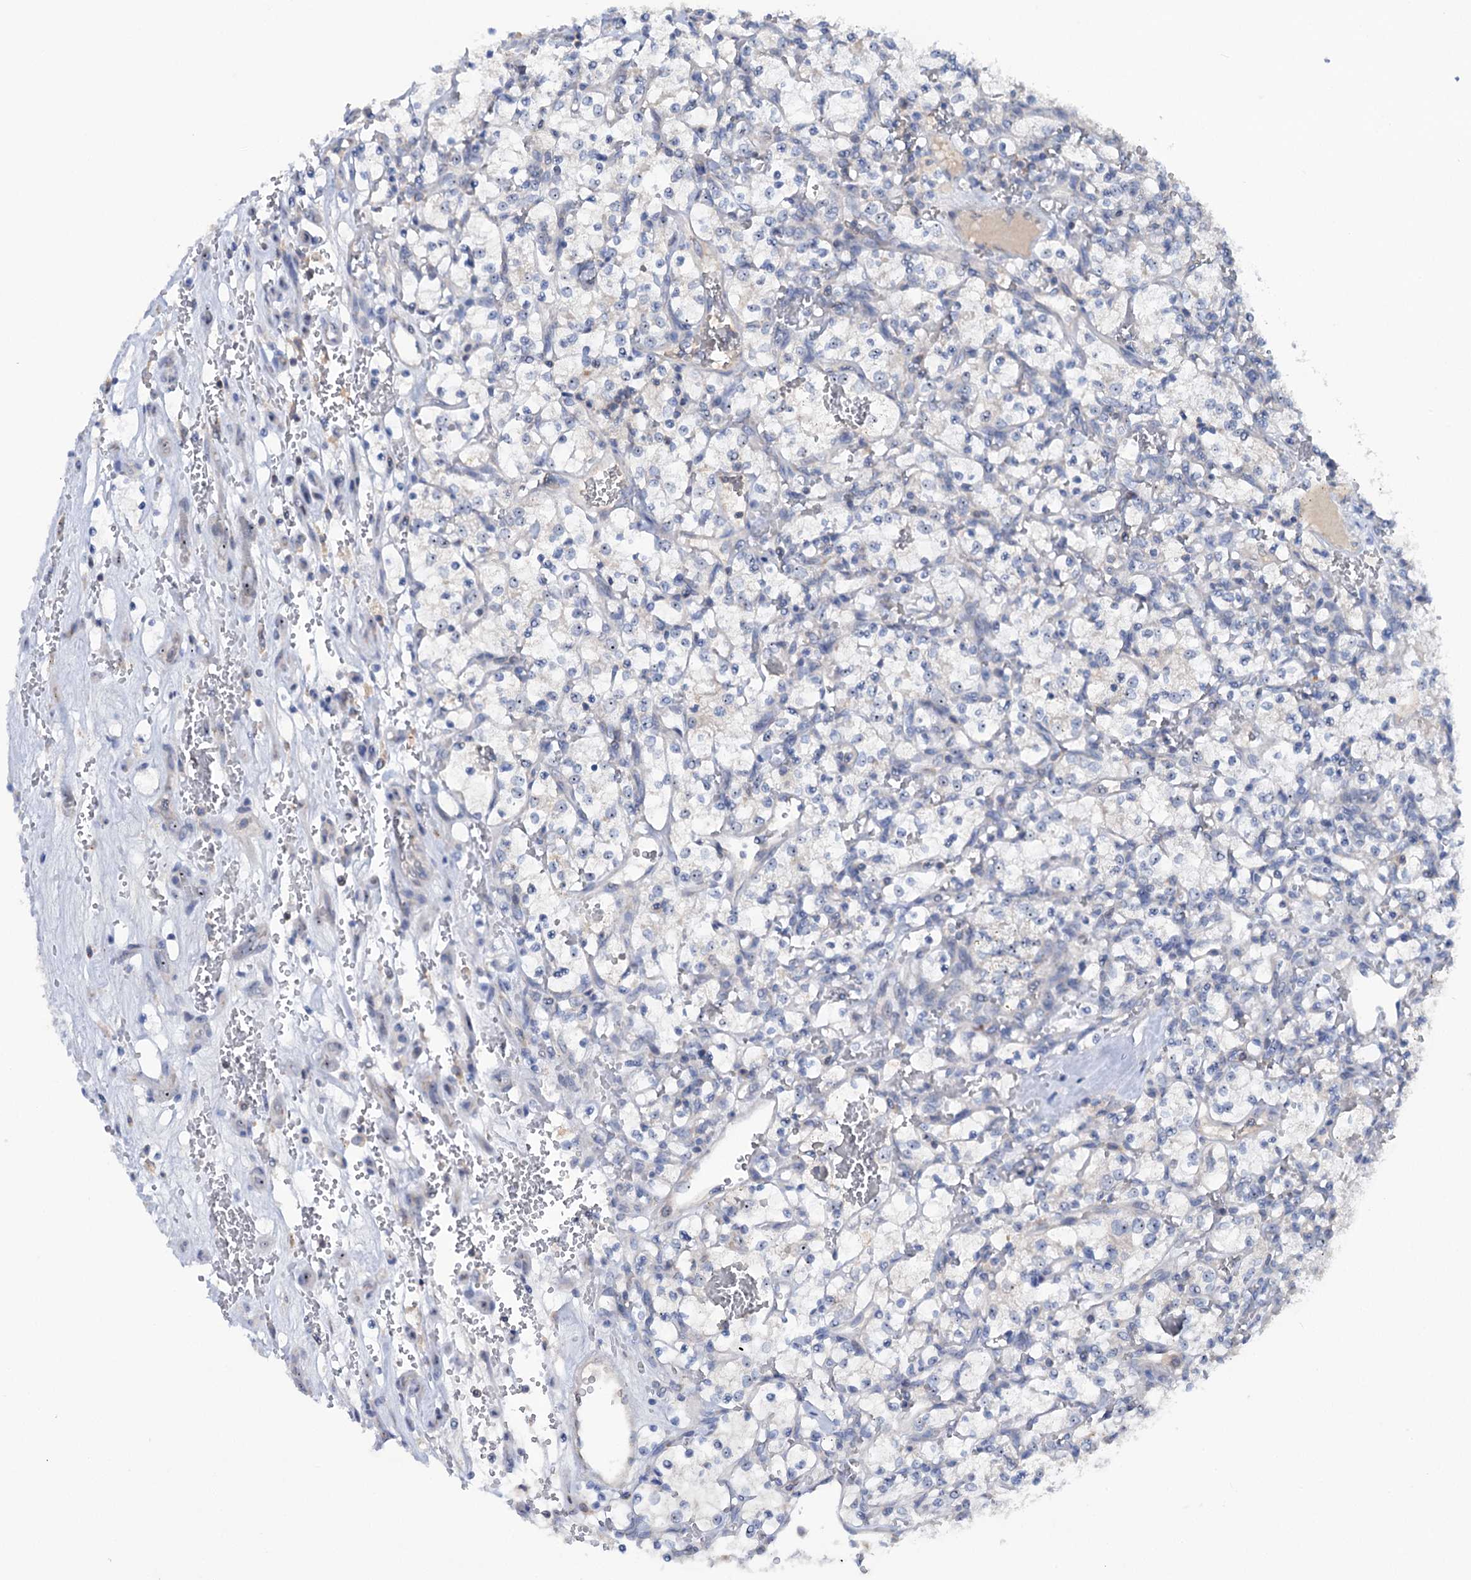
{"staining": {"intensity": "negative", "quantity": "none", "location": "none"}, "tissue": "renal cancer", "cell_type": "Tumor cells", "image_type": "cancer", "snomed": [{"axis": "morphology", "description": "Adenocarcinoma, NOS"}, {"axis": "topography", "description": "Kidney"}], "caption": "This micrograph is of renal adenocarcinoma stained with immunohistochemistry (IHC) to label a protein in brown with the nuclei are counter-stained blue. There is no positivity in tumor cells.", "gene": "HTR3B", "patient": {"sex": "female", "age": 69}}